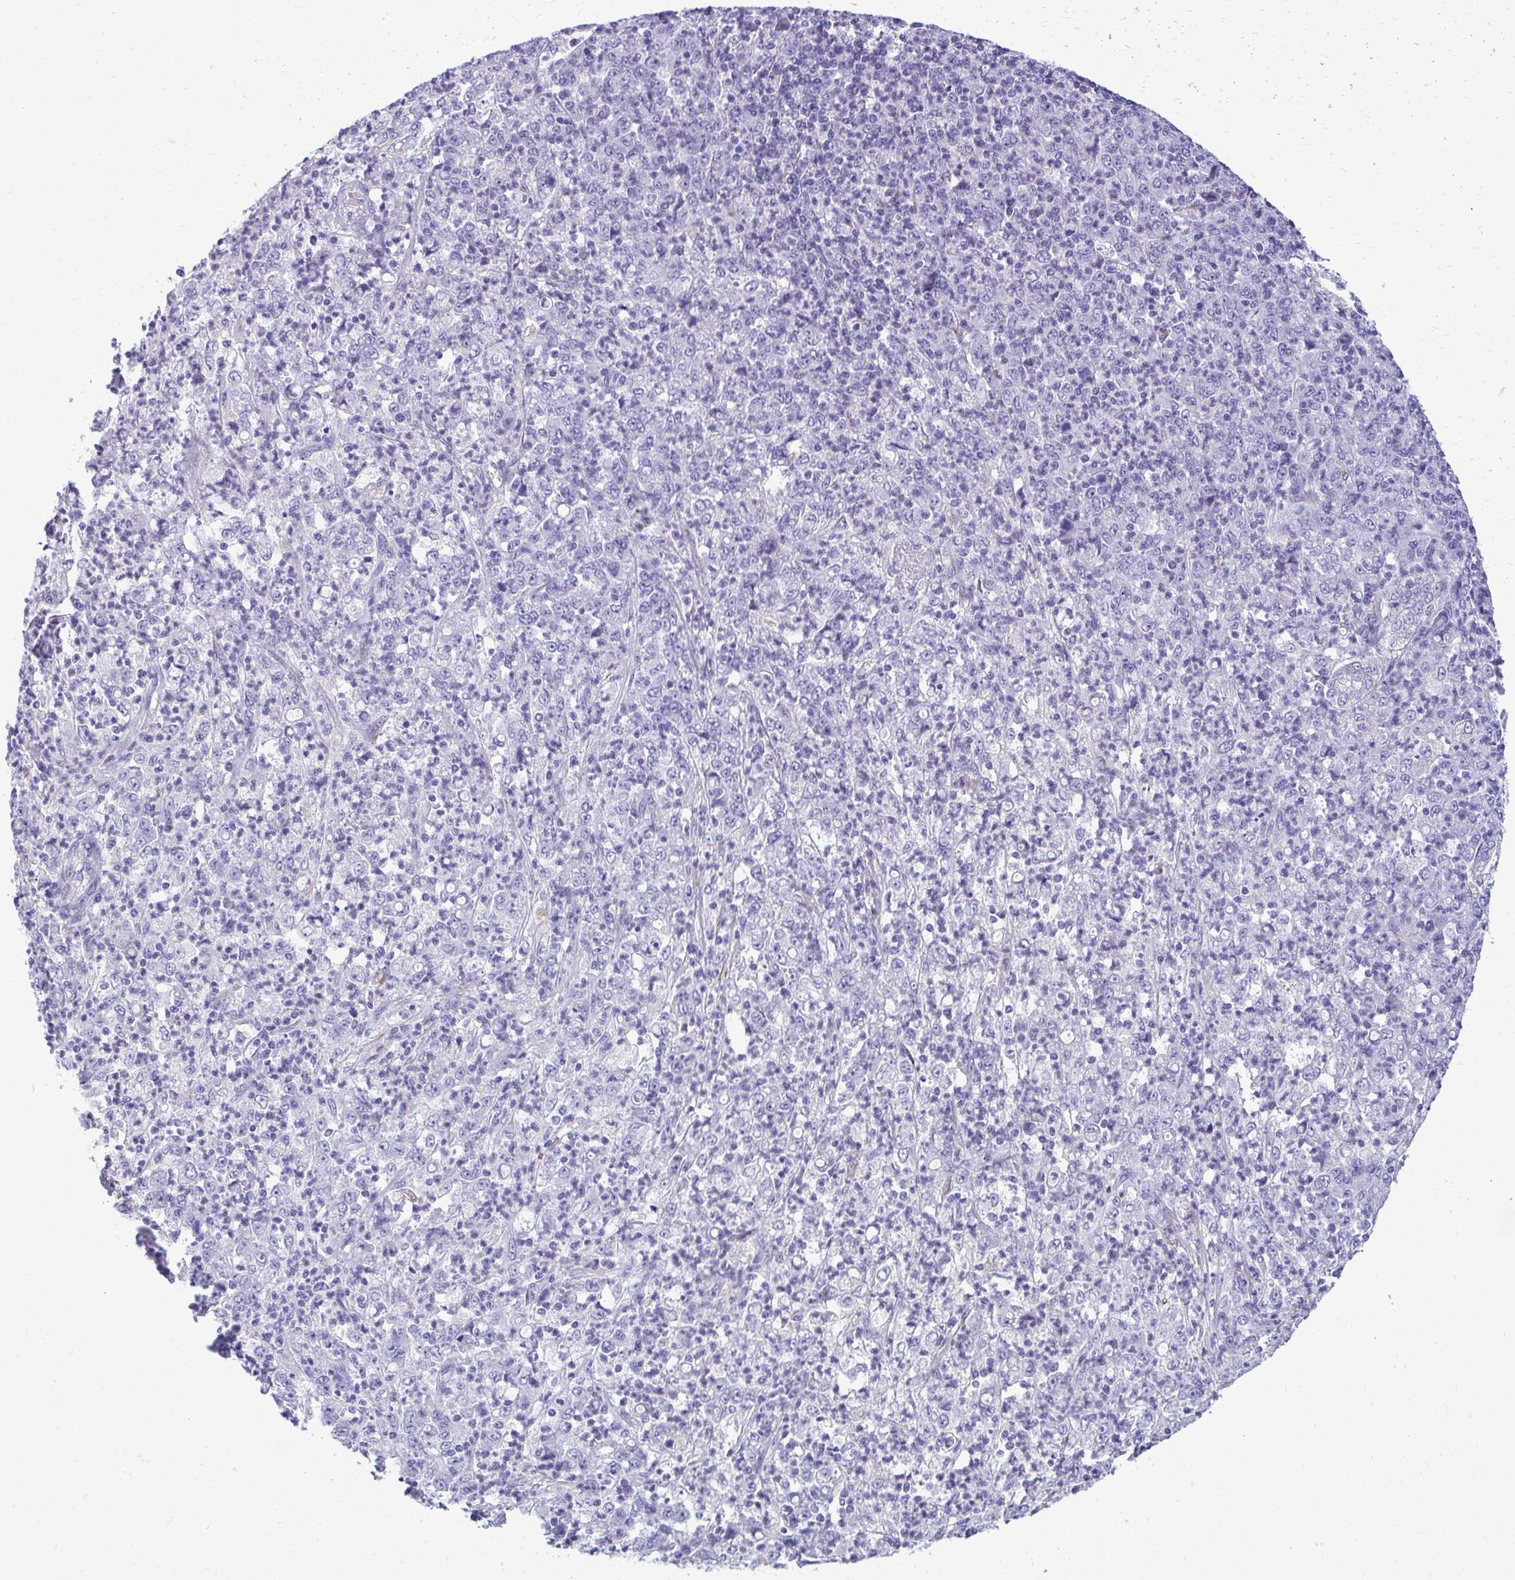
{"staining": {"intensity": "negative", "quantity": "none", "location": "none"}, "tissue": "stomach cancer", "cell_type": "Tumor cells", "image_type": "cancer", "snomed": [{"axis": "morphology", "description": "Adenocarcinoma, NOS"}, {"axis": "topography", "description": "Stomach, lower"}], "caption": "High magnification brightfield microscopy of stomach cancer (adenocarcinoma) stained with DAB (brown) and counterstained with hematoxylin (blue): tumor cells show no significant staining.", "gene": "AIG1", "patient": {"sex": "female", "age": 71}}